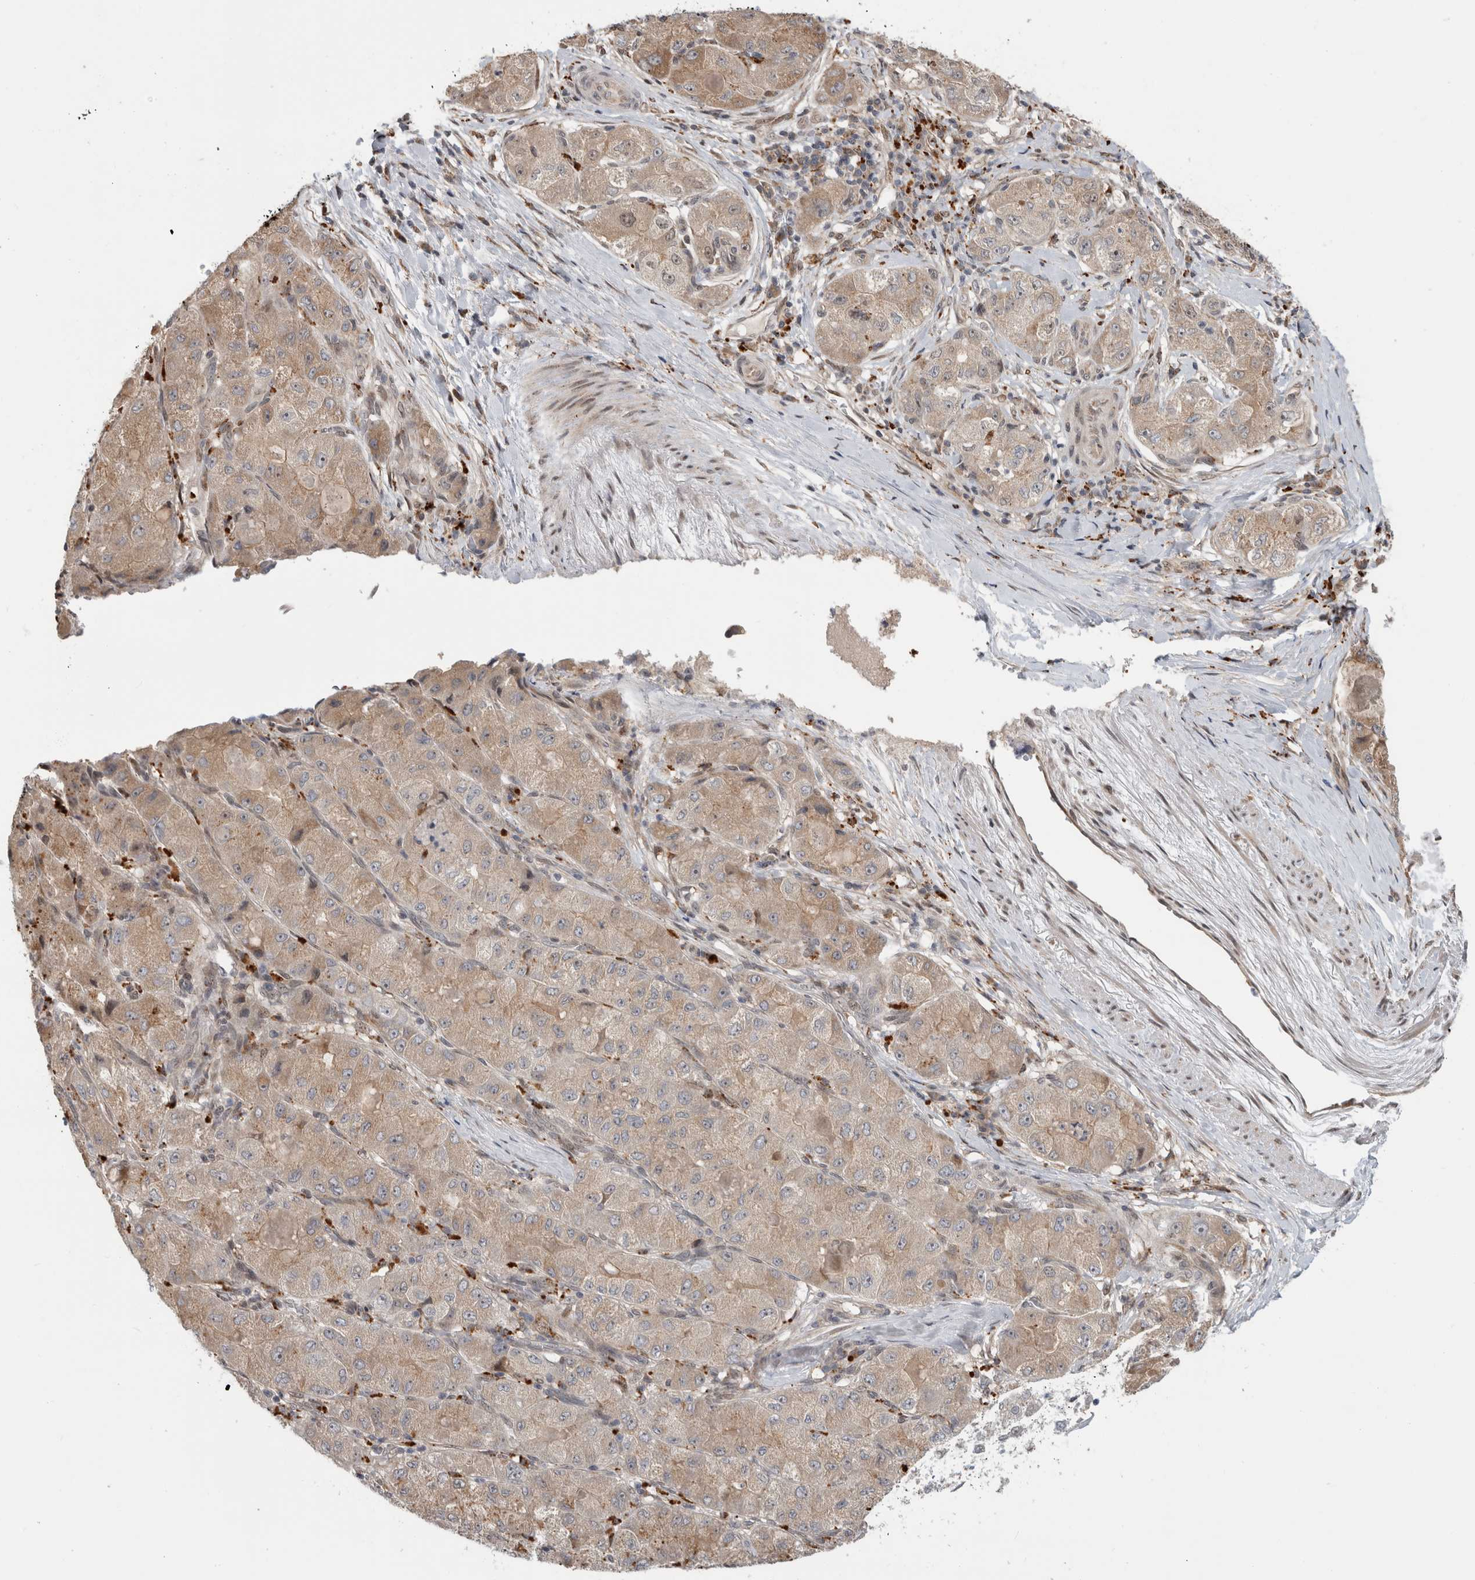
{"staining": {"intensity": "moderate", "quantity": ">75%", "location": "cytoplasmic/membranous"}, "tissue": "liver cancer", "cell_type": "Tumor cells", "image_type": "cancer", "snomed": [{"axis": "morphology", "description": "Carcinoma, Hepatocellular, NOS"}, {"axis": "topography", "description": "Liver"}], "caption": "Liver cancer stained with a protein marker shows moderate staining in tumor cells.", "gene": "NAB2", "patient": {"sex": "male", "age": 80}}